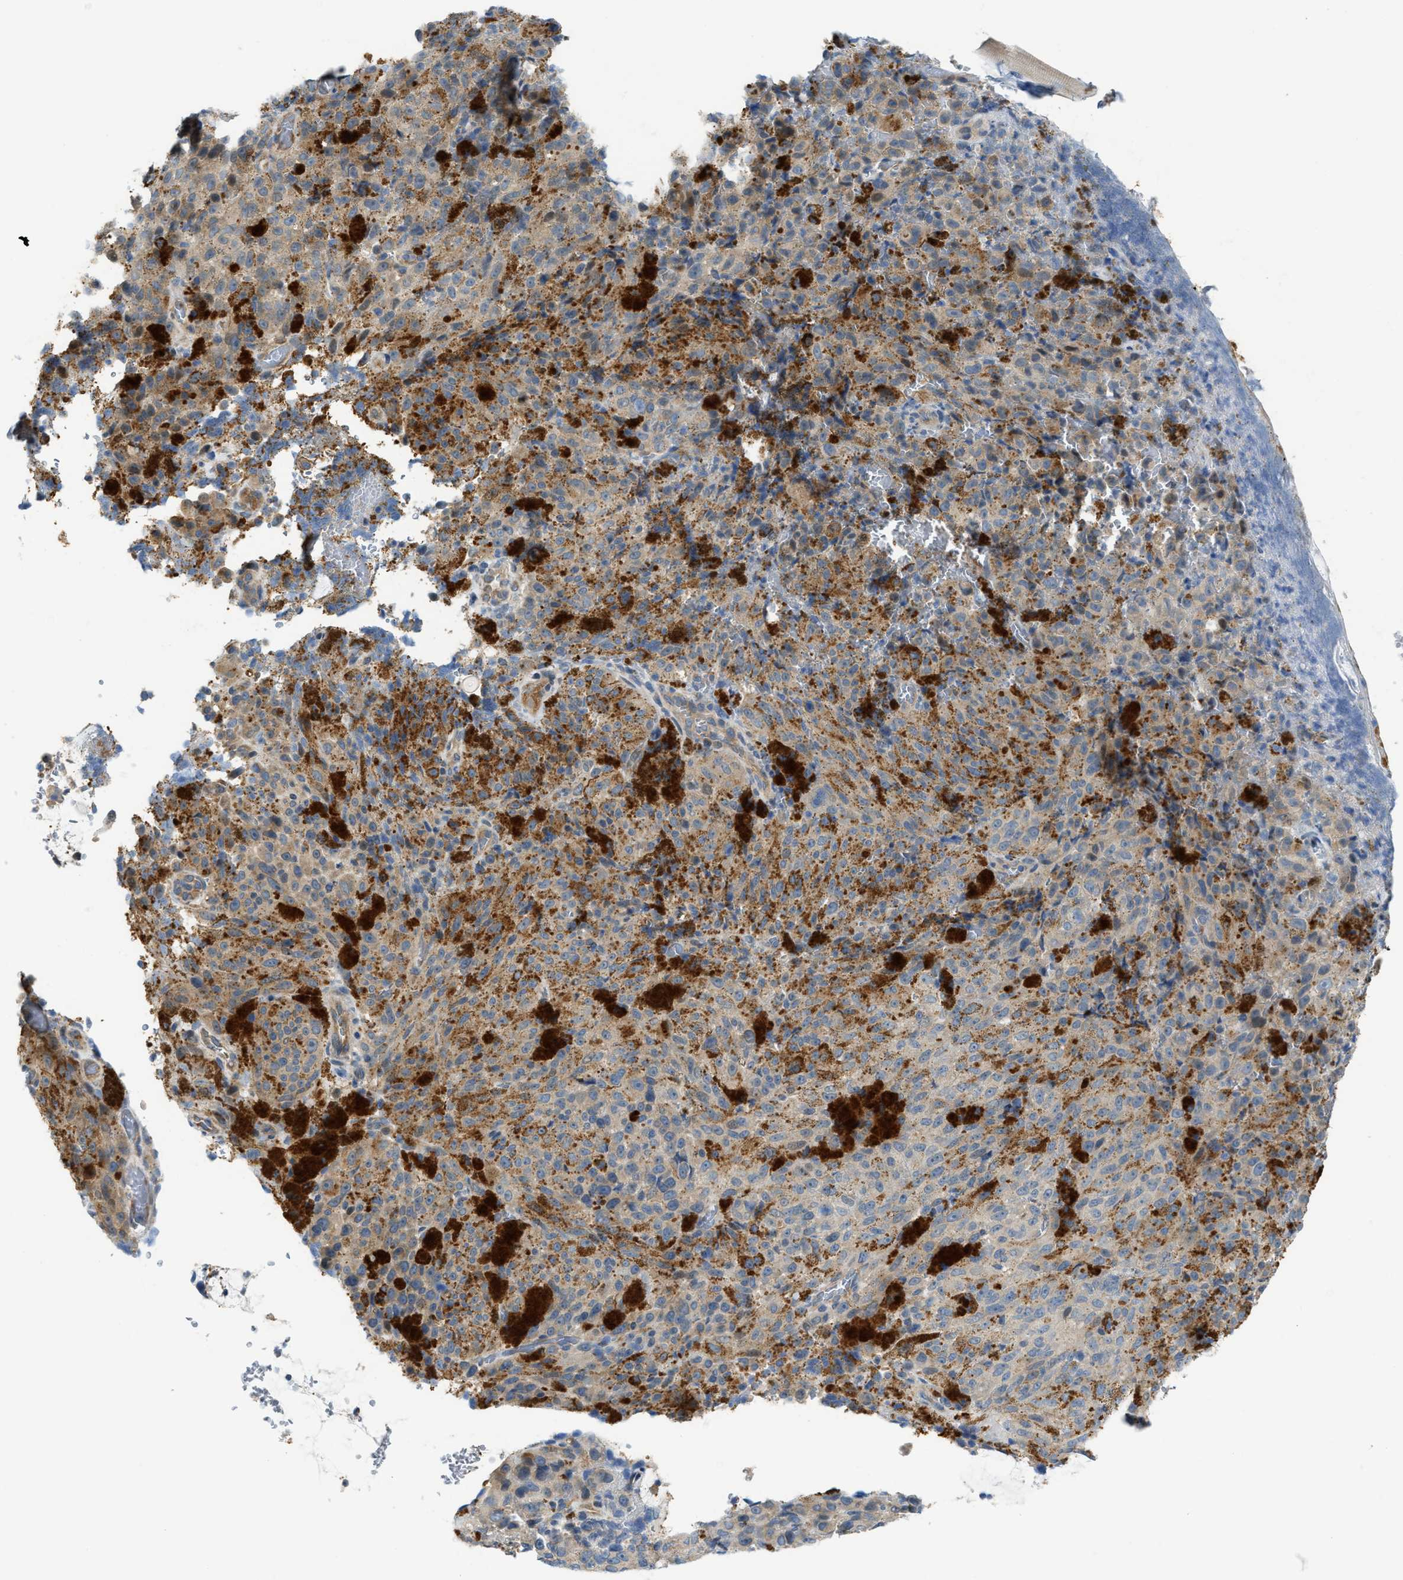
{"staining": {"intensity": "negative", "quantity": "none", "location": "none"}, "tissue": "melanoma", "cell_type": "Tumor cells", "image_type": "cancer", "snomed": [{"axis": "morphology", "description": "Malignant melanoma, NOS"}, {"axis": "topography", "description": "Rectum"}], "caption": "Tumor cells are negative for protein expression in human melanoma.", "gene": "KLHDC10", "patient": {"sex": "female", "age": 81}}